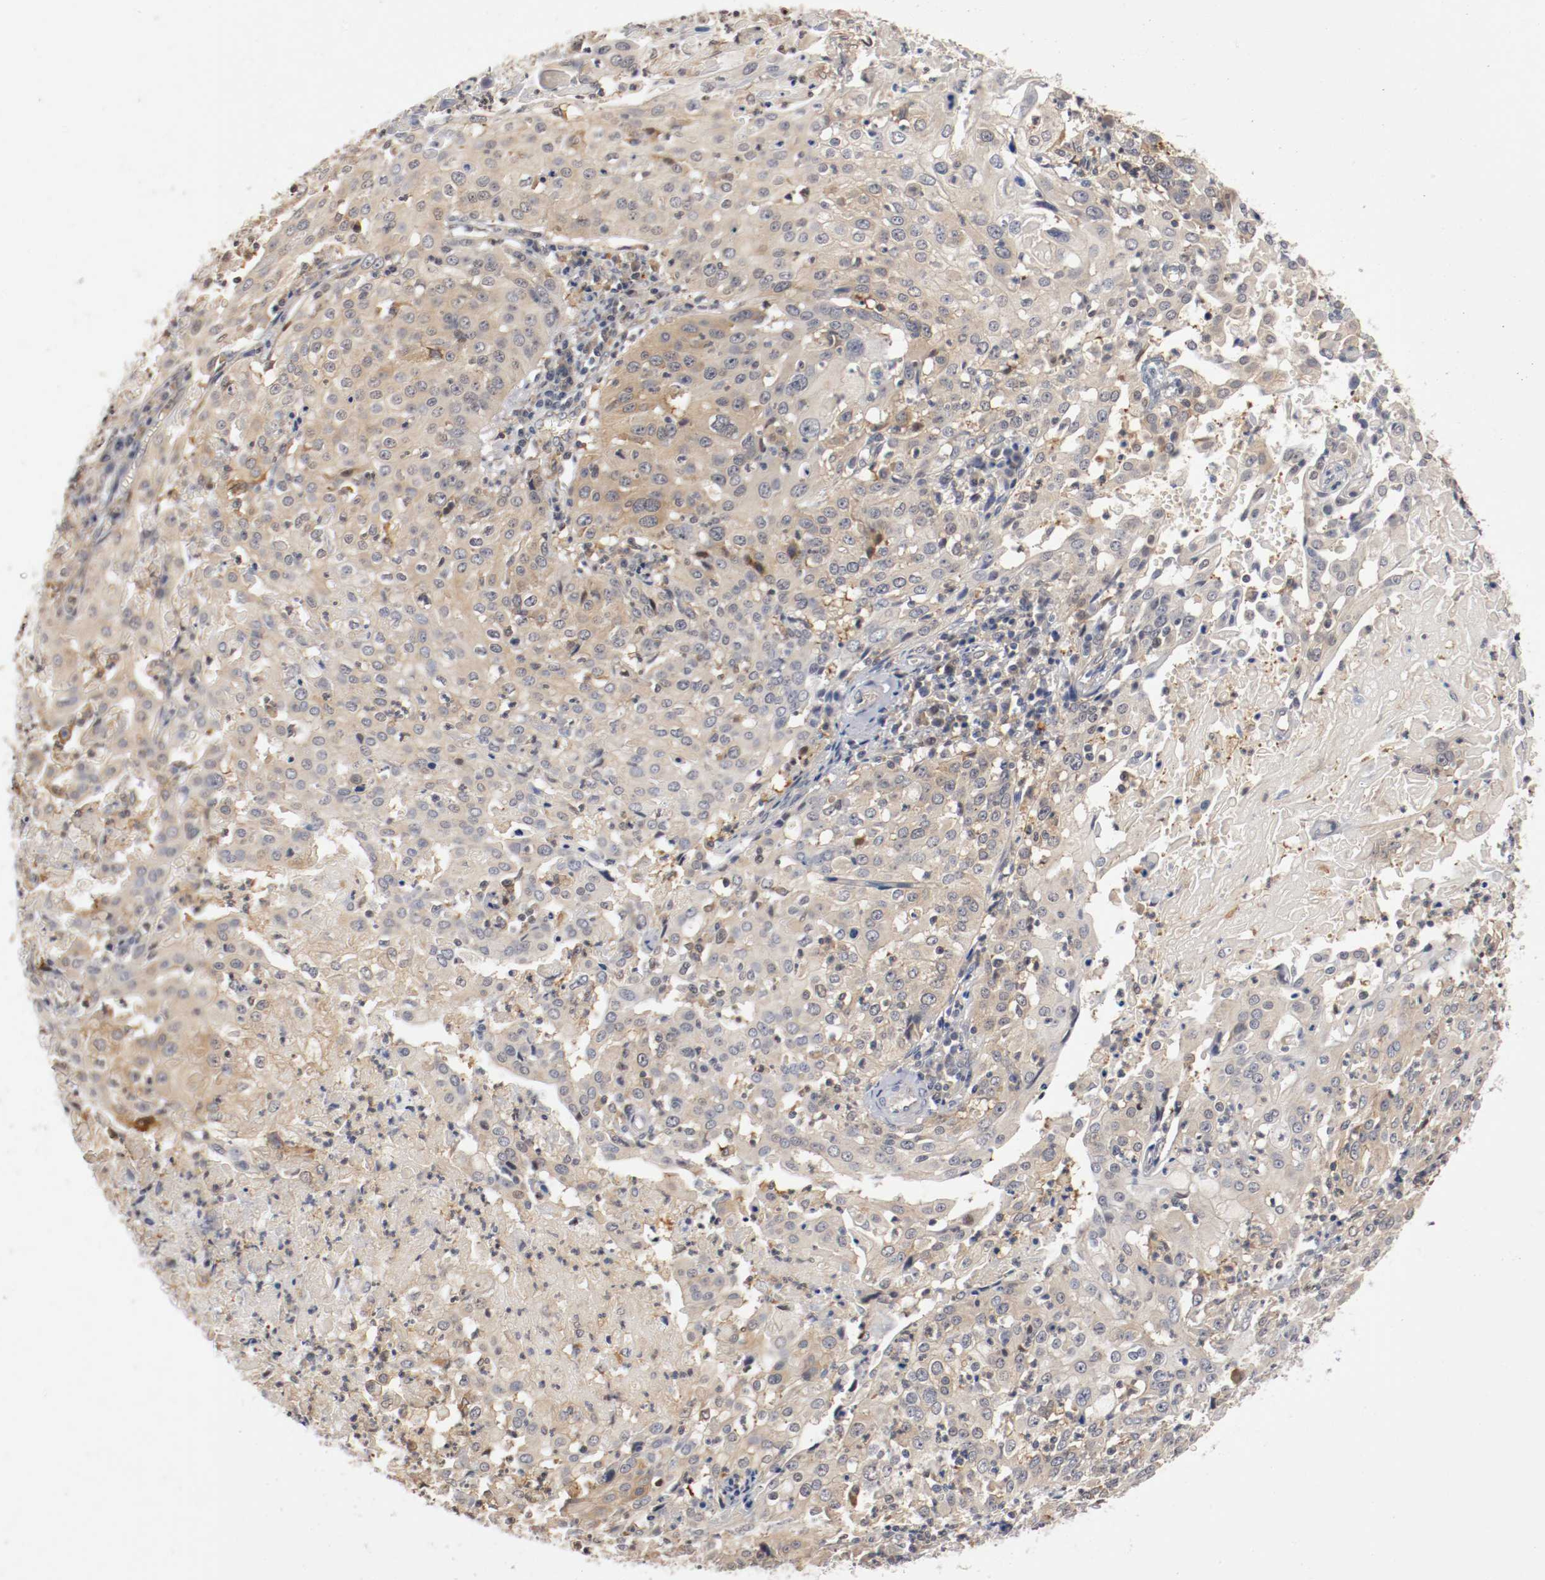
{"staining": {"intensity": "weak", "quantity": "<25%", "location": "cytoplasmic/membranous"}, "tissue": "cervical cancer", "cell_type": "Tumor cells", "image_type": "cancer", "snomed": [{"axis": "morphology", "description": "Squamous cell carcinoma, NOS"}, {"axis": "topography", "description": "Cervix"}], "caption": "A high-resolution image shows immunohistochemistry (IHC) staining of cervical cancer (squamous cell carcinoma), which reveals no significant staining in tumor cells. (Stains: DAB (3,3'-diaminobenzidine) immunohistochemistry with hematoxylin counter stain, Microscopy: brightfield microscopy at high magnification).", "gene": "RBM23", "patient": {"sex": "female", "age": 39}}